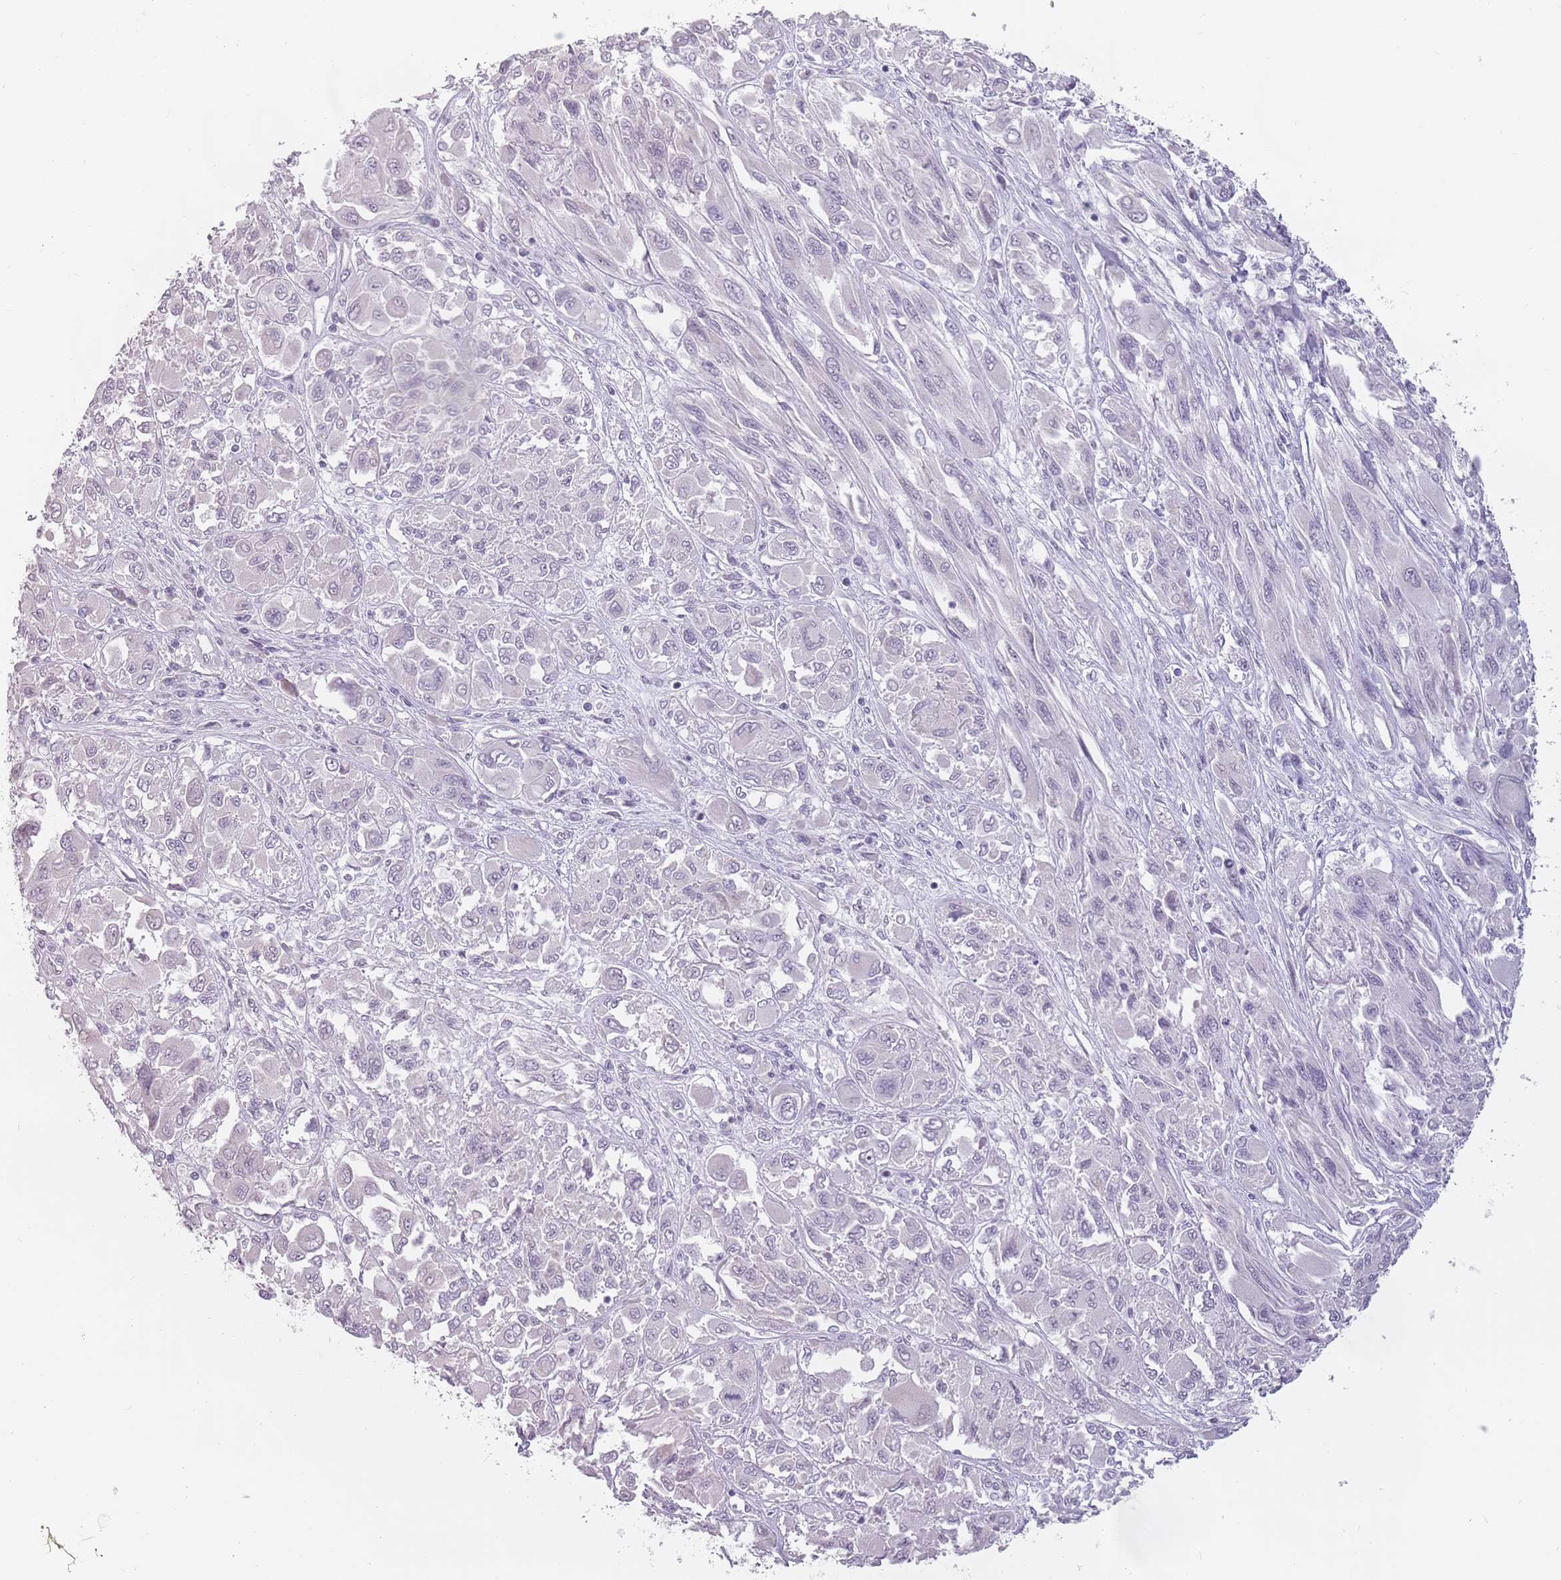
{"staining": {"intensity": "negative", "quantity": "none", "location": "none"}, "tissue": "melanoma", "cell_type": "Tumor cells", "image_type": "cancer", "snomed": [{"axis": "morphology", "description": "Malignant melanoma, NOS"}, {"axis": "topography", "description": "Skin"}], "caption": "Melanoma was stained to show a protein in brown. There is no significant expression in tumor cells. (DAB IHC, high magnification).", "gene": "PTCHD1", "patient": {"sex": "female", "age": 91}}